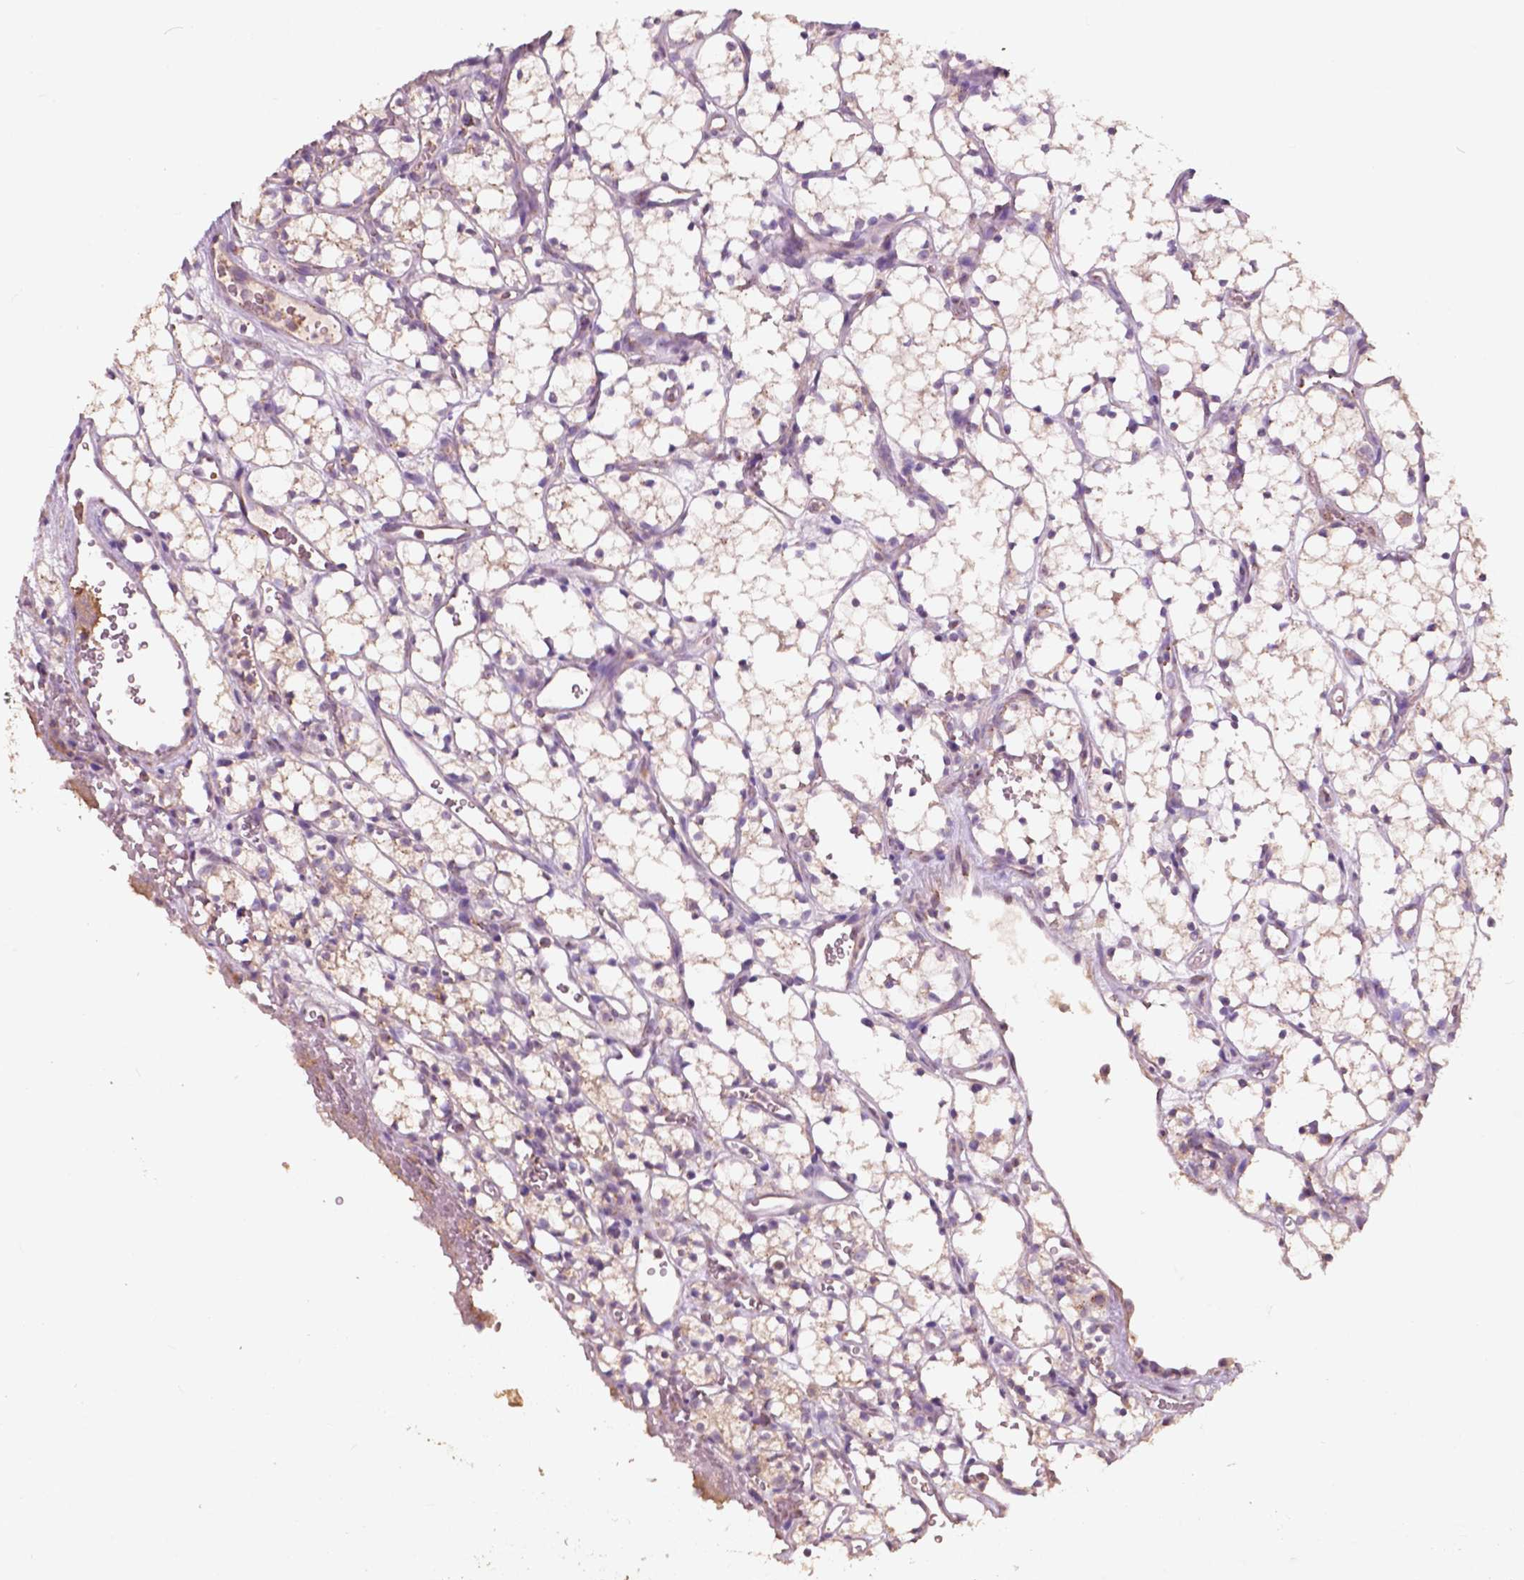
{"staining": {"intensity": "weak", "quantity": "25%-75%", "location": "cytoplasmic/membranous"}, "tissue": "renal cancer", "cell_type": "Tumor cells", "image_type": "cancer", "snomed": [{"axis": "morphology", "description": "Adenocarcinoma, NOS"}, {"axis": "topography", "description": "Kidney"}], "caption": "IHC of human renal cancer exhibits low levels of weak cytoplasmic/membranous expression in about 25%-75% of tumor cells.", "gene": "CHPT1", "patient": {"sex": "female", "age": 69}}